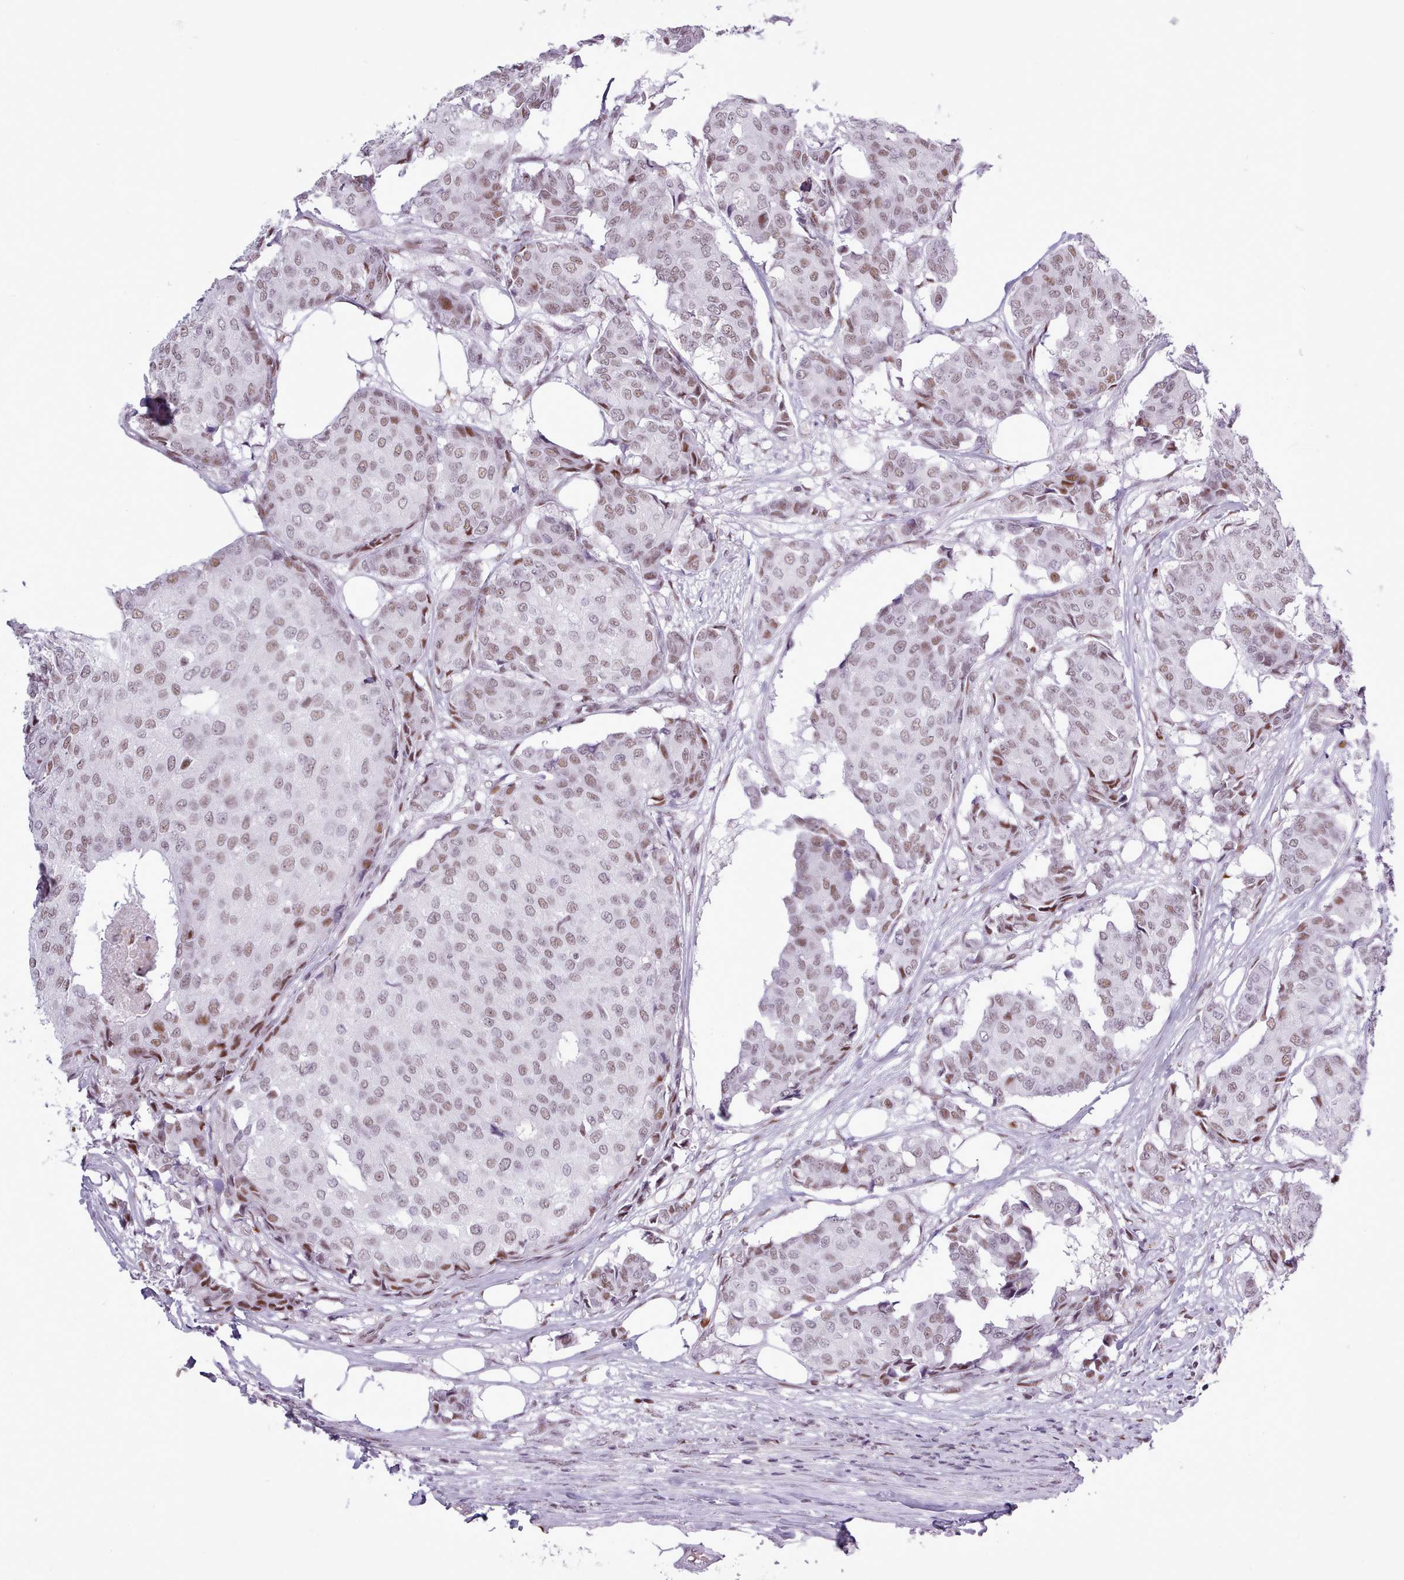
{"staining": {"intensity": "weak", "quantity": ">75%", "location": "nuclear"}, "tissue": "breast cancer", "cell_type": "Tumor cells", "image_type": "cancer", "snomed": [{"axis": "morphology", "description": "Duct carcinoma"}, {"axis": "topography", "description": "Breast"}], "caption": "Brown immunohistochemical staining in invasive ductal carcinoma (breast) exhibits weak nuclear staining in about >75% of tumor cells.", "gene": "SRSF4", "patient": {"sex": "female", "age": 75}}